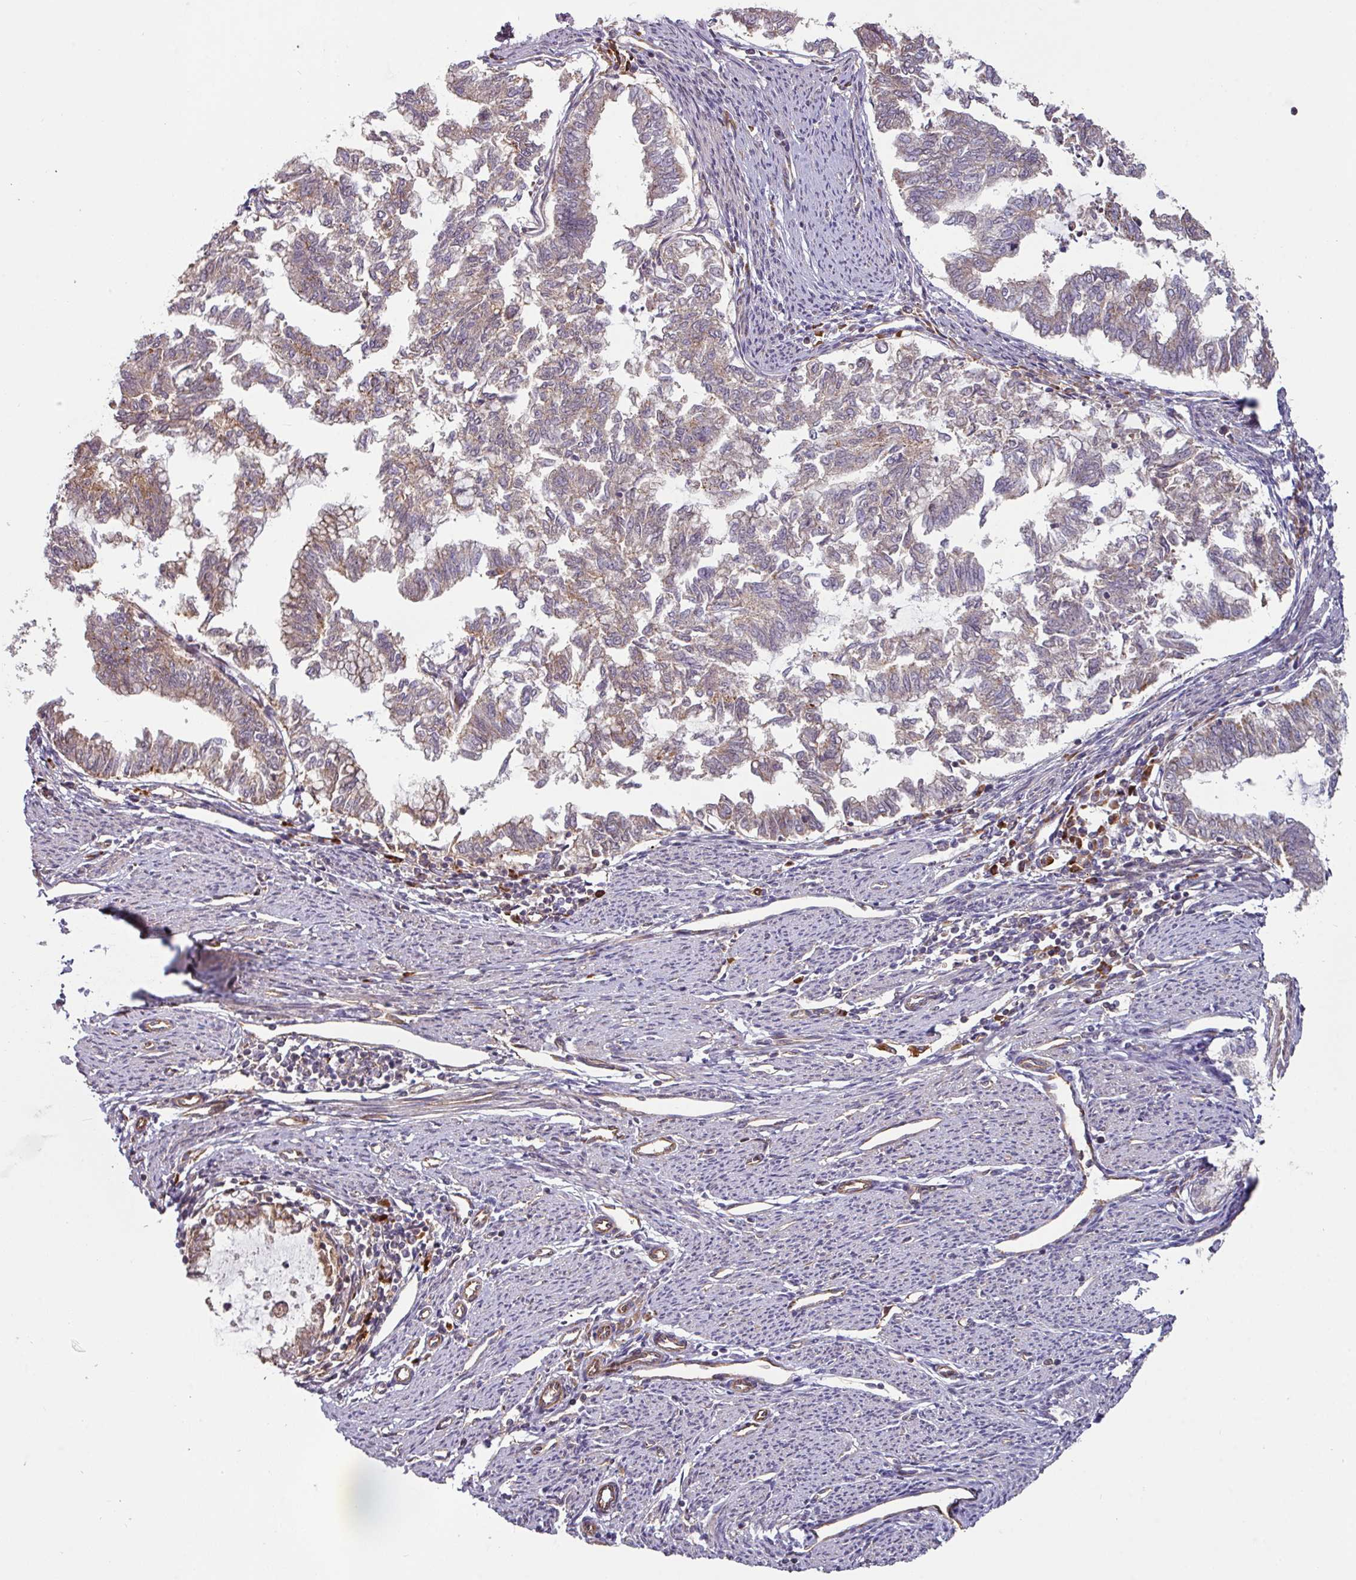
{"staining": {"intensity": "weak", "quantity": "25%-75%", "location": "cytoplasmic/membranous"}, "tissue": "endometrial cancer", "cell_type": "Tumor cells", "image_type": "cancer", "snomed": [{"axis": "morphology", "description": "Adenocarcinoma, NOS"}, {"axis": "topography", "description": "Endometrium"}], "caption": "Endometrial cancer stained with a protein marker reveals weak staining in tumor cells.", "gene": "CASP2", "patient": {"sex": "female", "age": 79}}